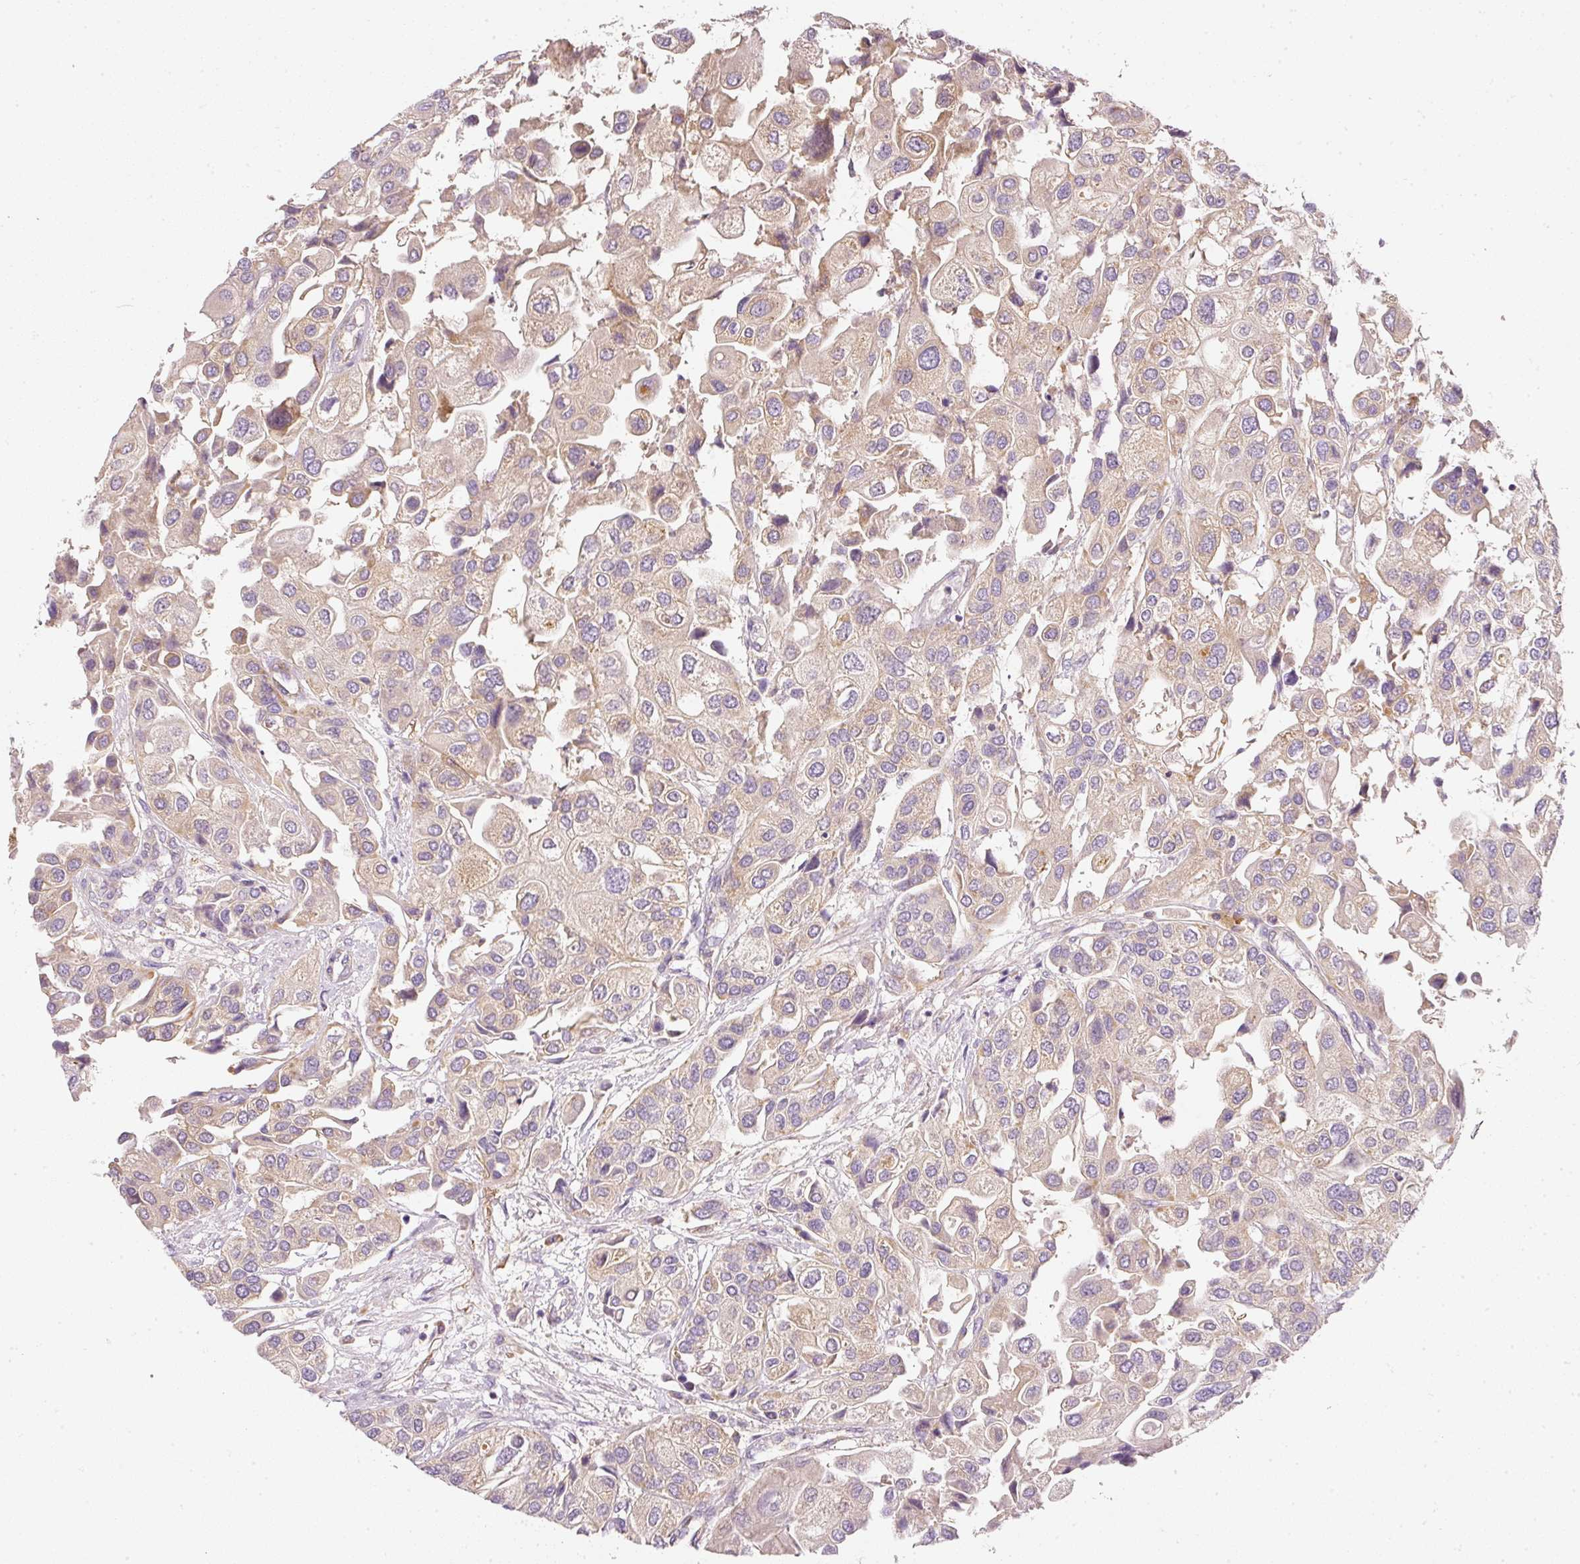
{"staining": {"intensity": "weak", "quantity": "25%-75%", "location": "cytoplasmic/membranous"}, "tissue": "urothelial cancer", "cell_type": "Tumor cells", "image_type": "cancer", "snomed": [{"axis": "morphology", "description": "Urothelial carcinoma, High grade"}, {"axis": "topography", "description": "Urinary bladder"}], "caption": "This micrograph exhibits immunohistochemistry (IHC) staining of human urothelial carcinoma (high-grade), with low weak cytoplasmic/membranous staining in about 25%-75% of tumor cells.", "gene": "RNF167", "patient": {"sex": "female", "age": 64}}